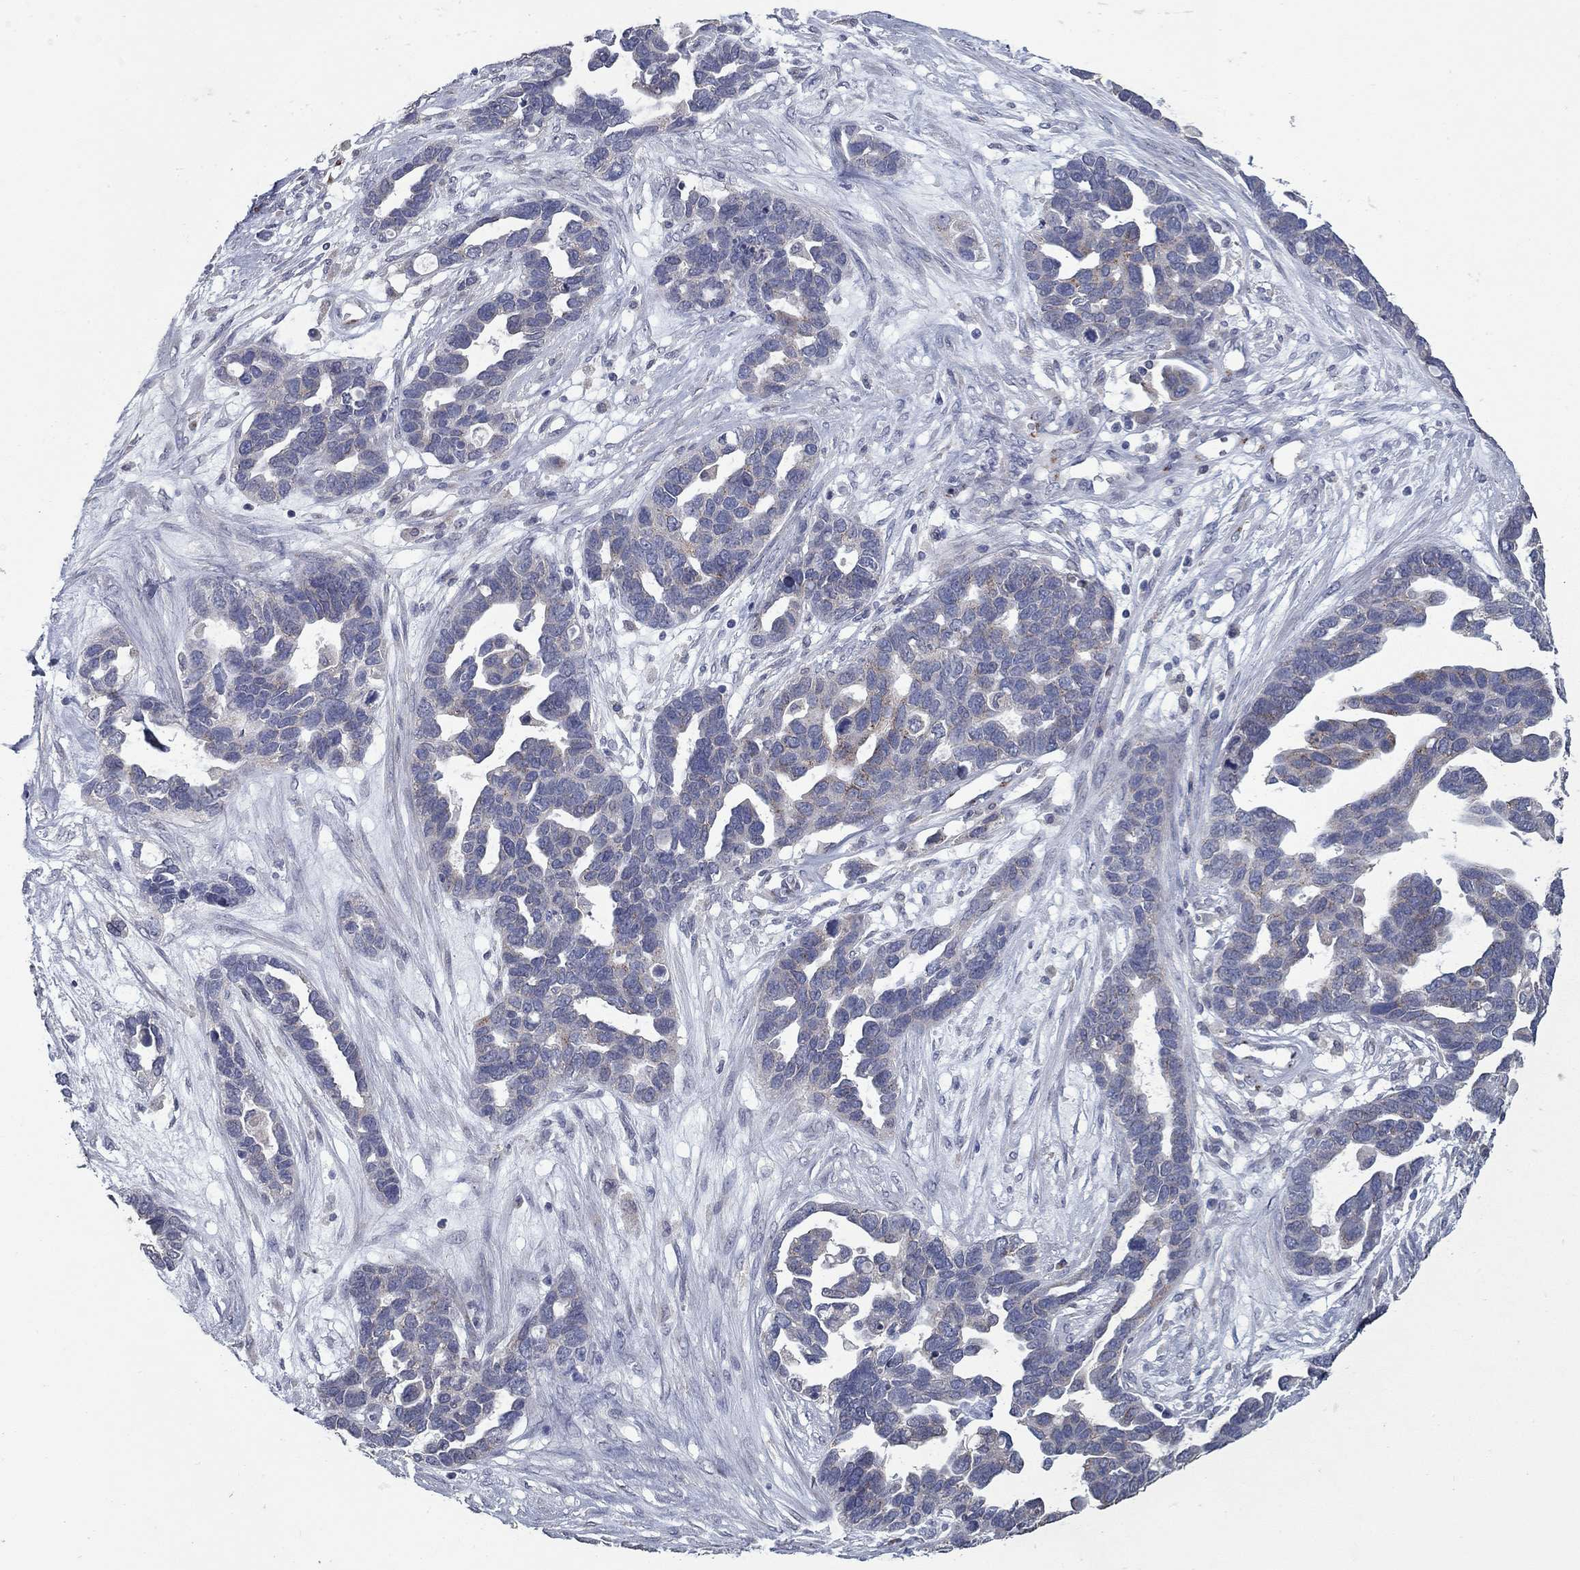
{"staining": {"intensity": "moderate", "quantity": "<25%", "location": "cytoplasmic/membranous"}, "tissue": "ovarian cancer", "cell_type": "Tumor cells", "image_type": "cancer", "snomed": [{"axis": "morphology", "description": "Cystadenocarcinoma, serous, NOS"}, {"axis": "topography", "description": "Ovary"}], "caption": "Serous cystadenocarcinoma (ovarian) stained with a protein marker reveals moderate staining in tumor cells.", "gene": "KIAA0319L", "patient": {"sex": "female", "age": 54}}